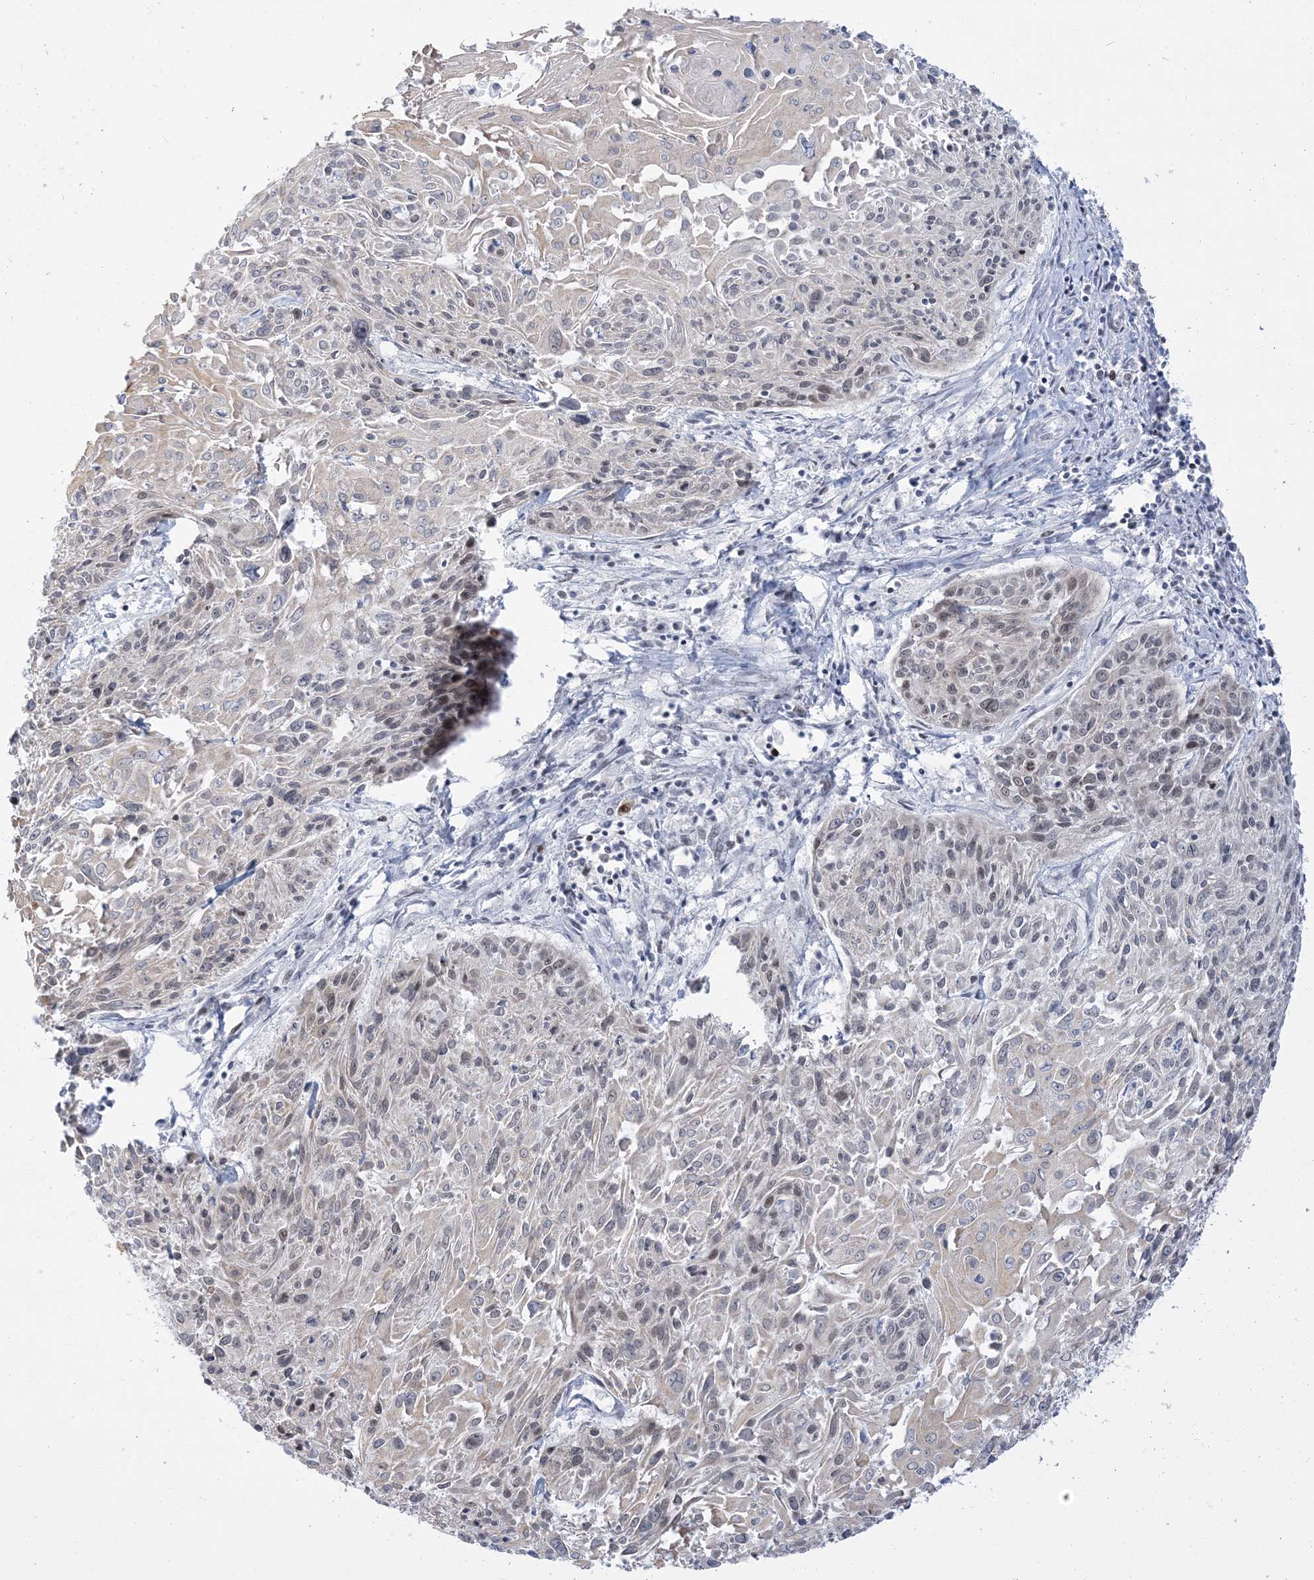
{"staining": {"intensity": "weak", "quantity": "<25%", "location": "nuclear"}, "tissue": "cervical cancer", "cell_type": "Tumor cells", "image_type": "cancer", "snomed": [{"axis": "morphology", "description": "Squamous cell carcinoma, NOS"}, {"axis": "topography", "description": "Cervix"}], "caption": "Cervical squamous cell carcinoma was stained to show a protein in brown. There is no significant staining in tumor cells. (Stains: DAB immunohistochemistry with hematoxylin counter stain, Microscopy: brightfield microscopy at high magnification).", "gene": "DDX21", "patient": {"sex": "female", "age": 51}}